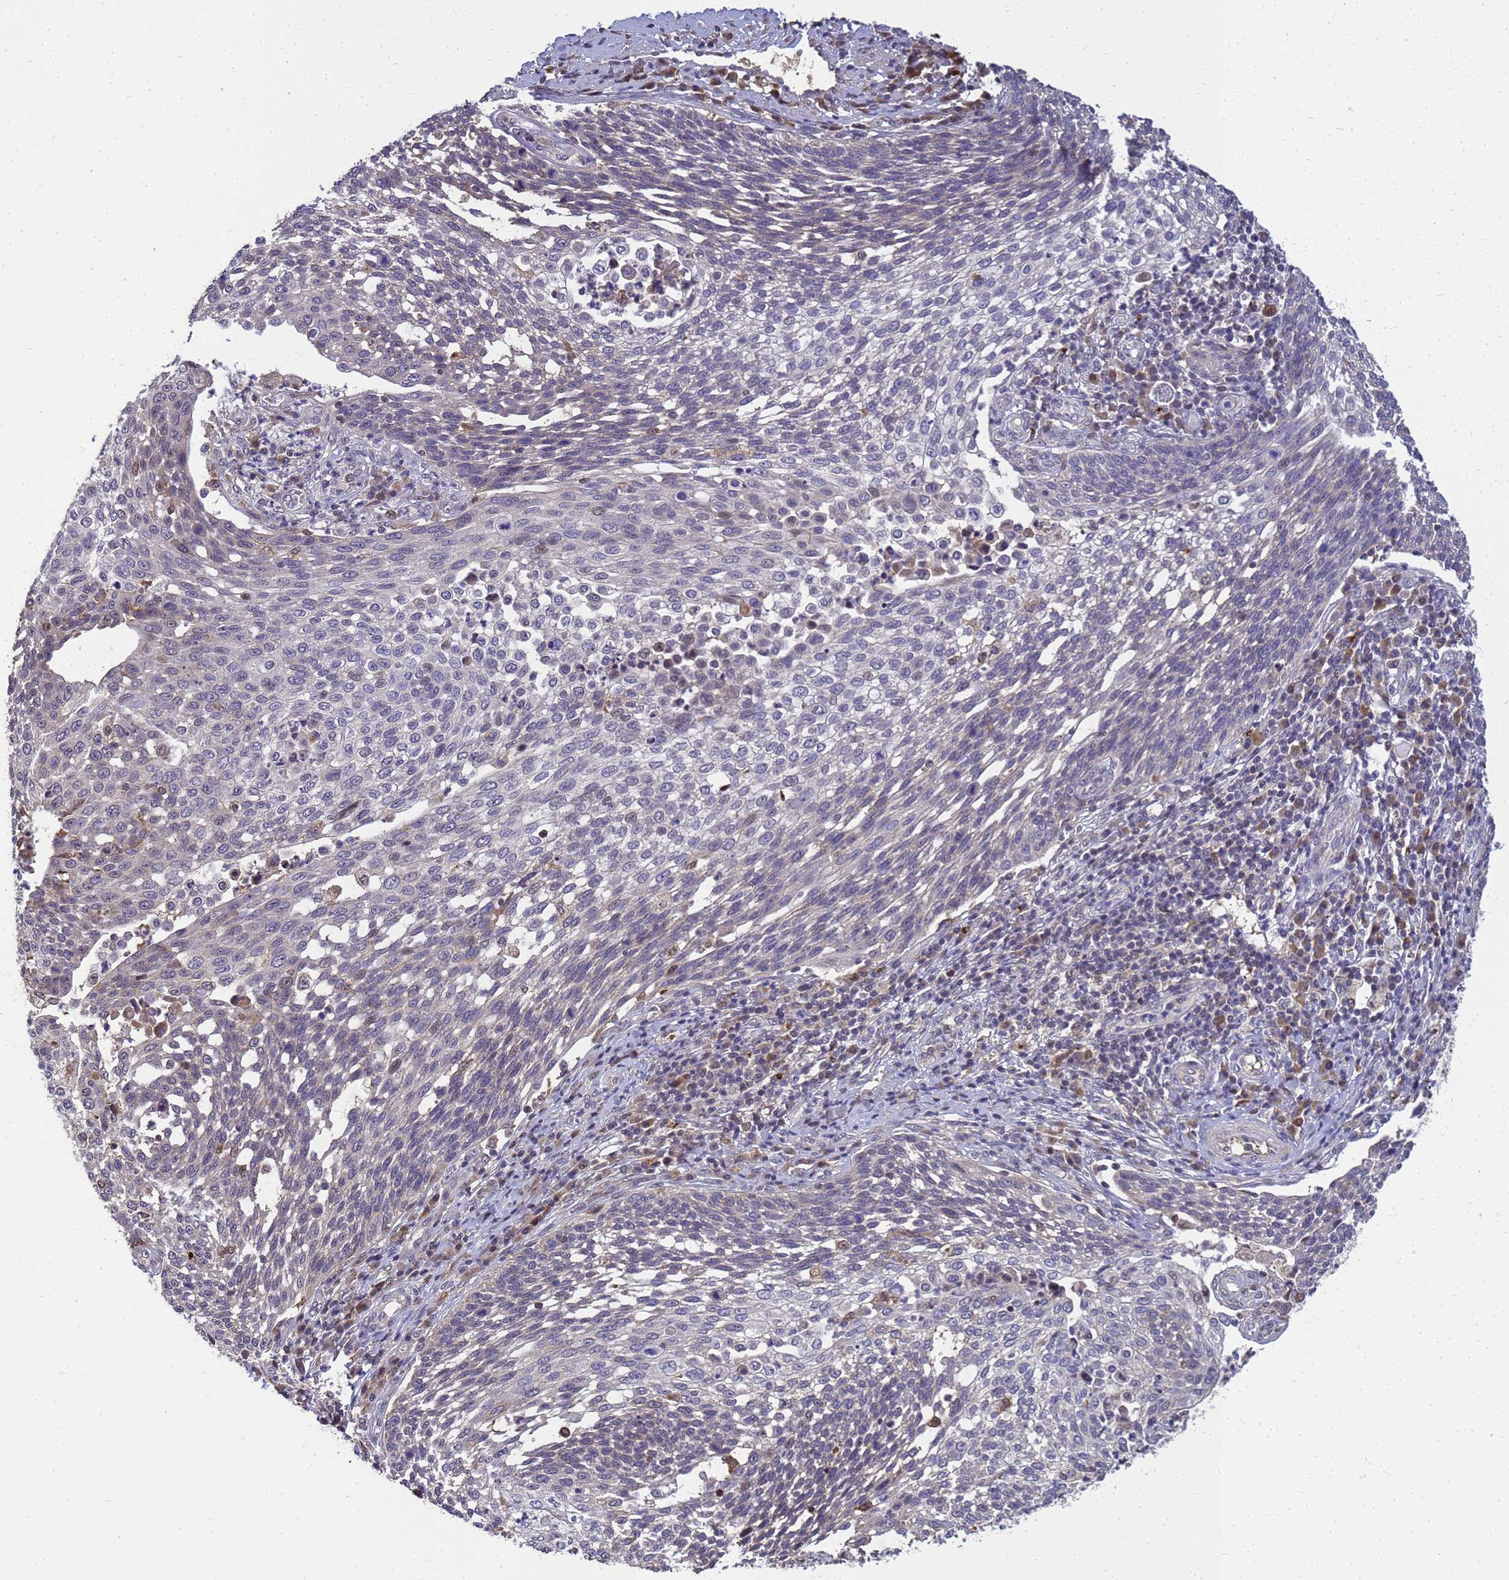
{"staining": {"intensity": "negative", "quantity": "none", "location": "none"}, "tissue": "cervical cancer", "cell_type": "Tumor cells", "image_type": "cancer", "snomed": [{"axis": "morphology", "description": "Squamous cell carcinoma, NOS"}, {"axis": "topography", "description": "Cervix"}], "caption": "Squamous cell carcinoma (cervical) was stained to show a protein in brown. There is no significant positivity in tumor cells.", "gene": "TMEM74B", "patient": {"sex": "female", "age": 34}}